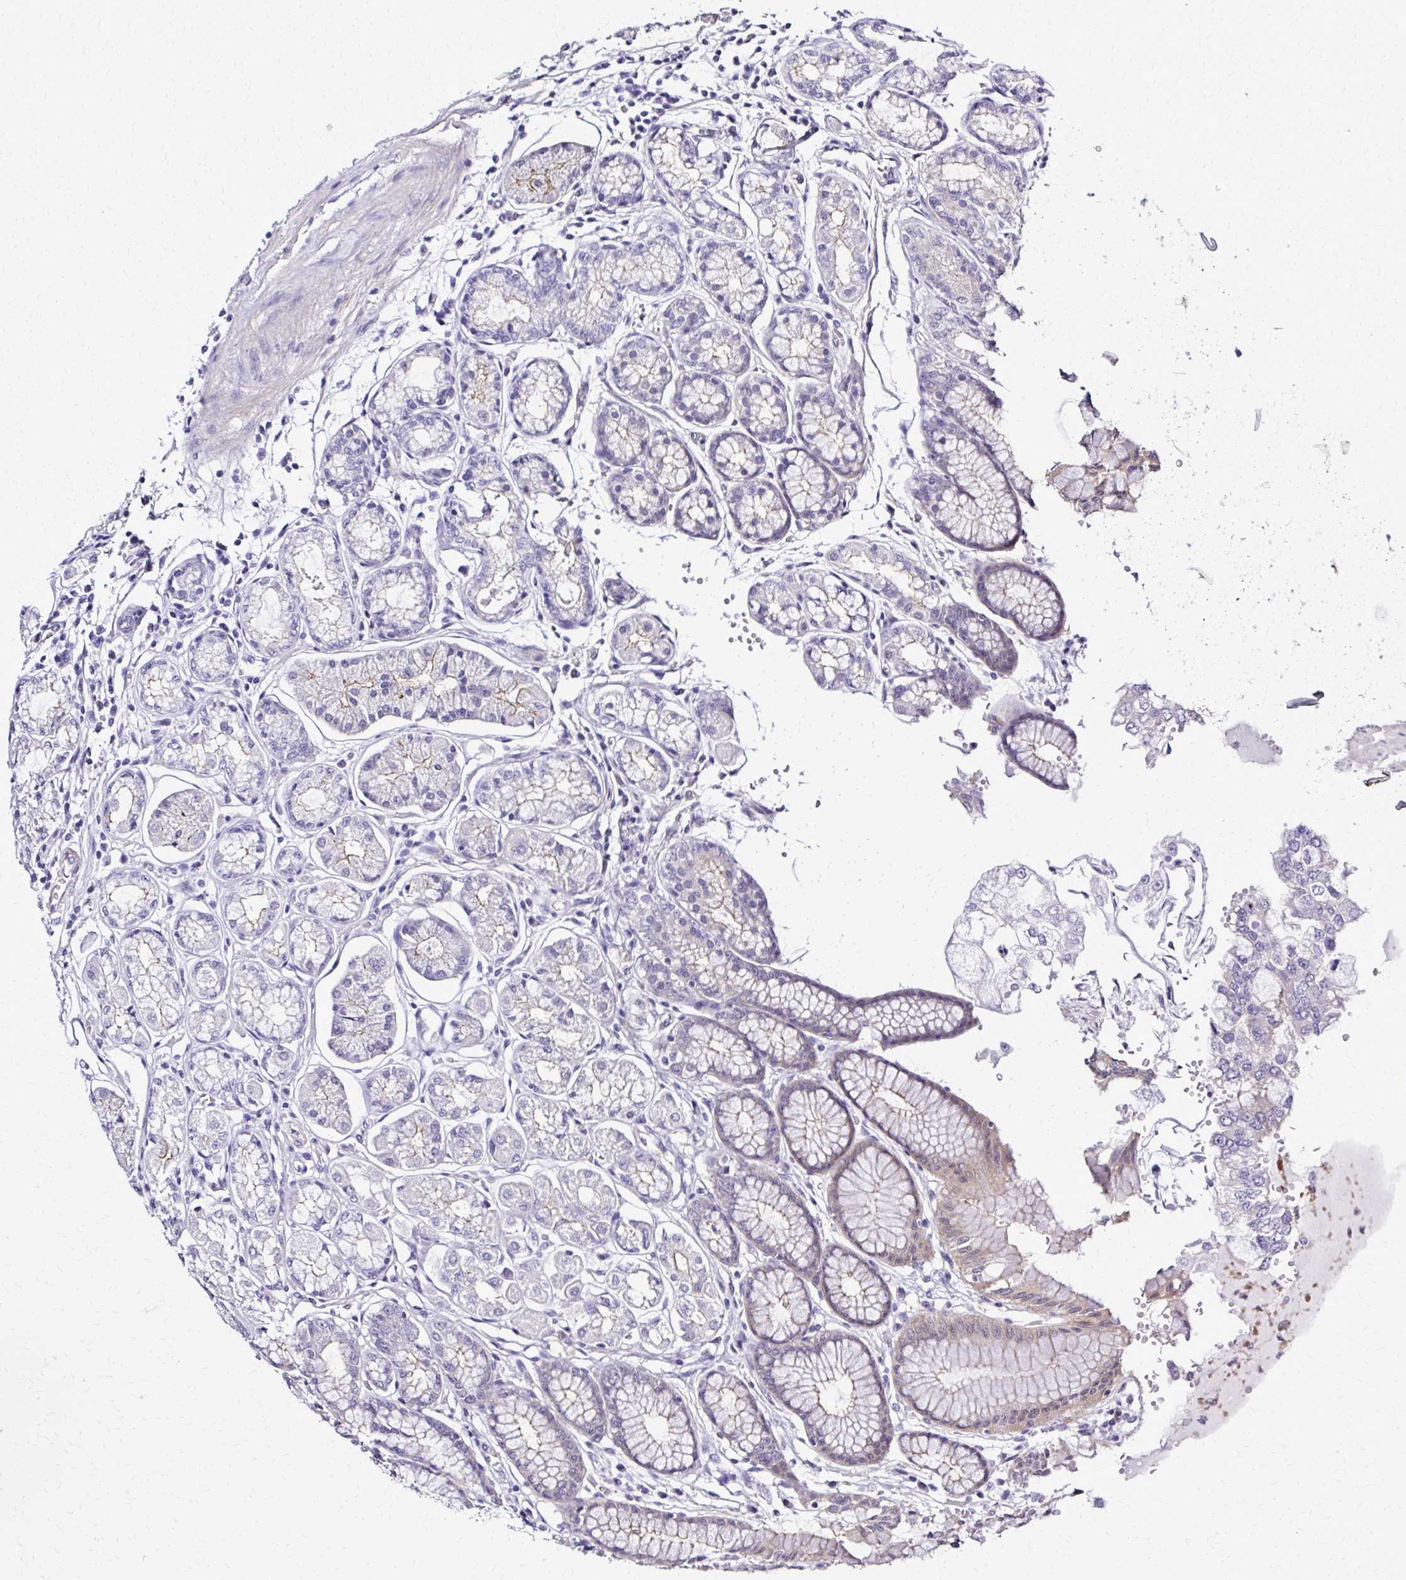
{"staining": {"intensity": "weak", "quantity": "25%-75%", "location": "cytoplasmic/membranous,nuclear"}, "tissue": "stomach", "cell_type": "Glandular cells", "image_type": "normal", "snomed": [{"axis": "morphology", "description": "Normal tissue, NOS"}, {"axis": "topography", "description": "Stomach"}, {"axis": "topography", "description": "Stomach, lower"}], "caption": "This micrograph shows immunohistochemistry staining of unremarkable stomach, with low weak cytoplasmic/membranous,nuclear positivity in approximately 25%-75% of glandular cells.", "gene": "RASL11B", "patient": {"sex": "male", "age": 76}}